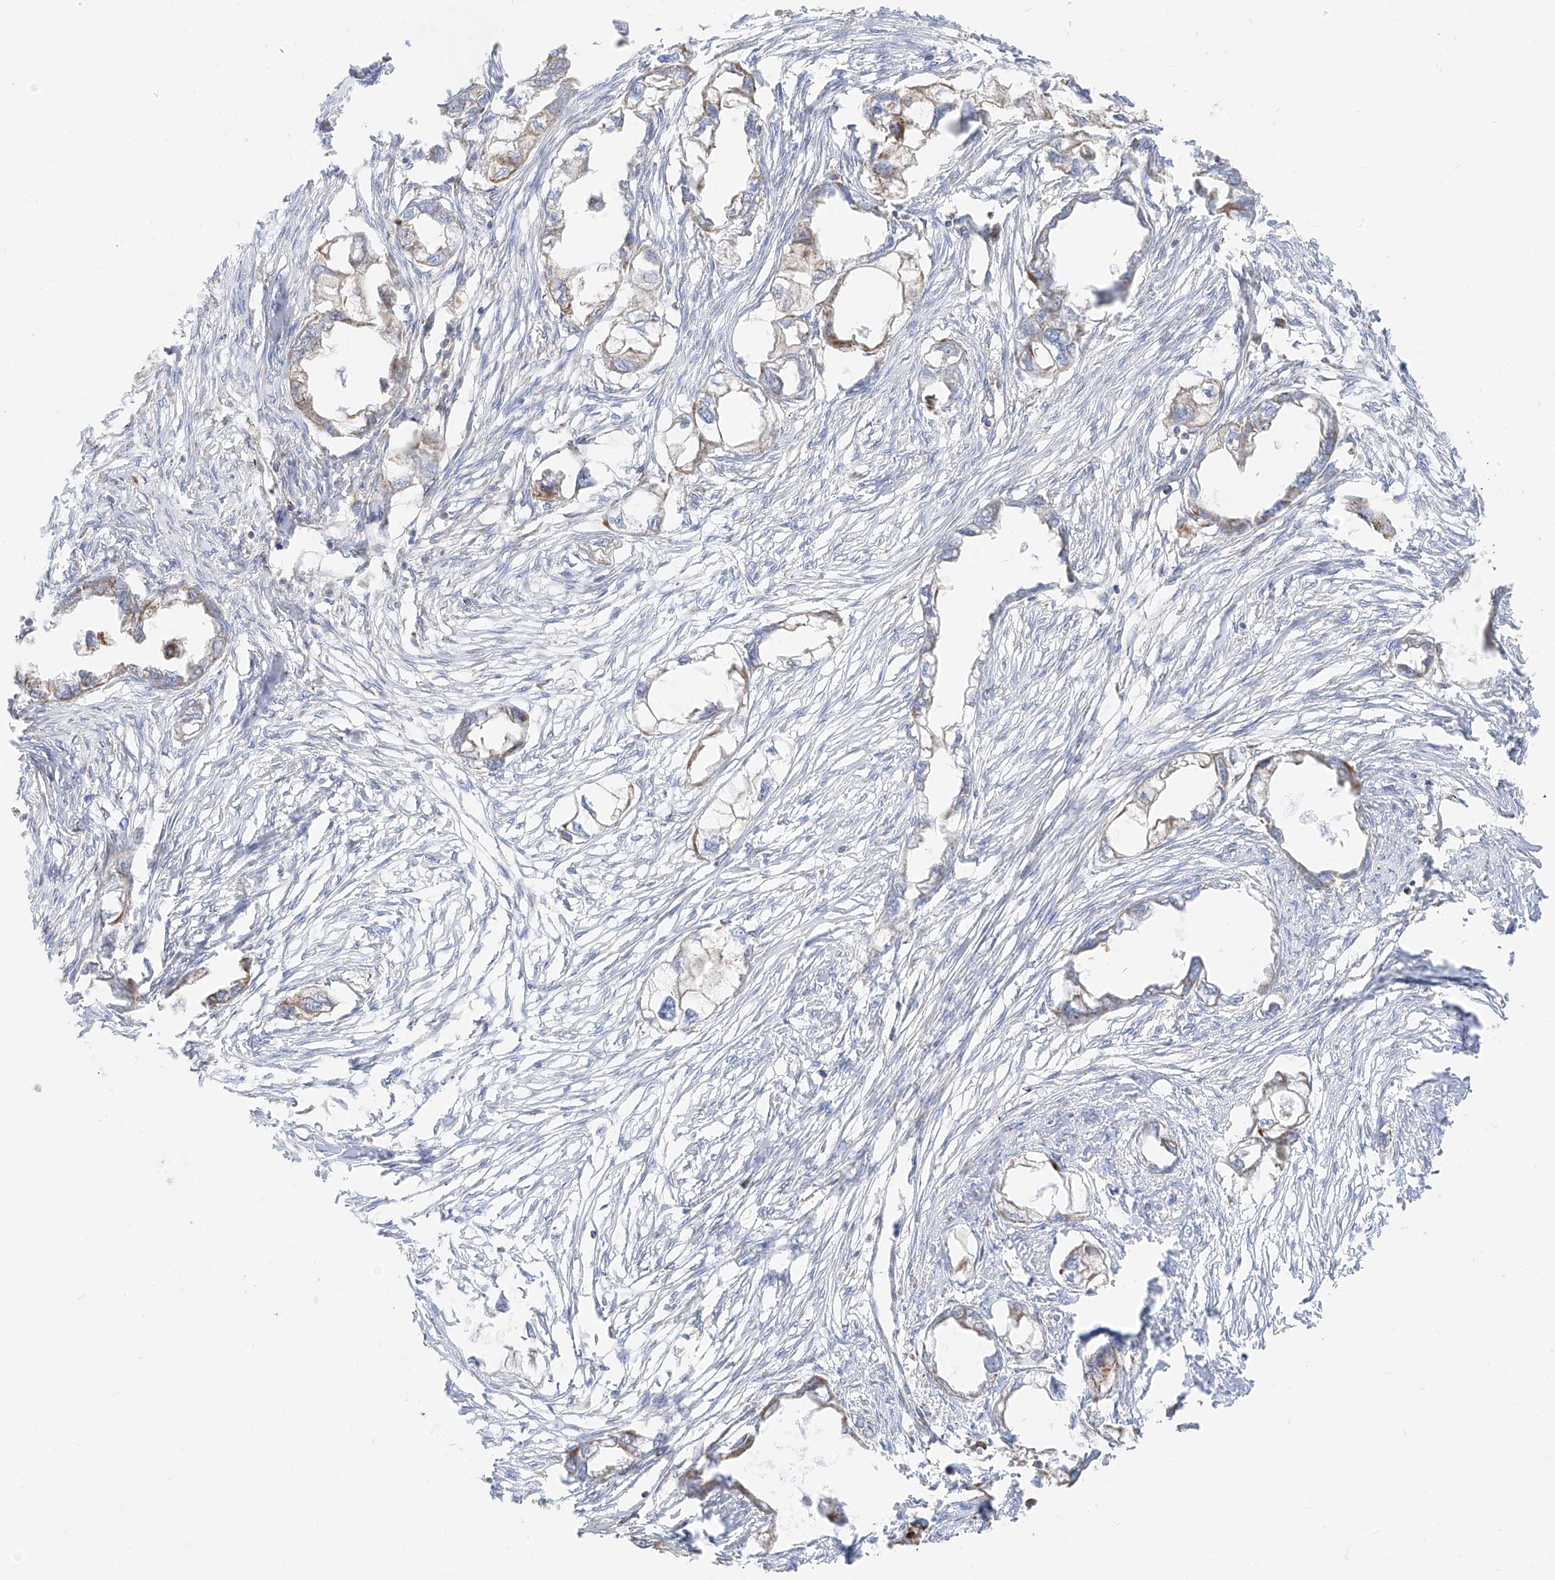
{"staining": {"intensity": "weak", "quantity": "25%-75%", "location": "cytoplasmic/membranous"}, "tissue": "endometrial cancer", "cell_type": "Tumor cells", "image_type": "cancer", "snomed": [{"axis": "morphology", "description": "Adenocarcinoma, NOS"}, {"axis": "morphology", "description": "Adenocarcinoma, metastatic, NOS"}, {"axis": "topography", "description": "Adipose tissue"}, {"axis": "topography", "description": "Endometrium"}], "caption": "IHC (DAB (3,3'-diaminobenzidine)) staining of endometrial cancer (adenocarcinoma) demonstrates weak cytoplasmic/membranous protein staining in about 25%-75% of tumor cells.", "gene": "ETHE1", "patient": {"sex": "female", "age": 67}}